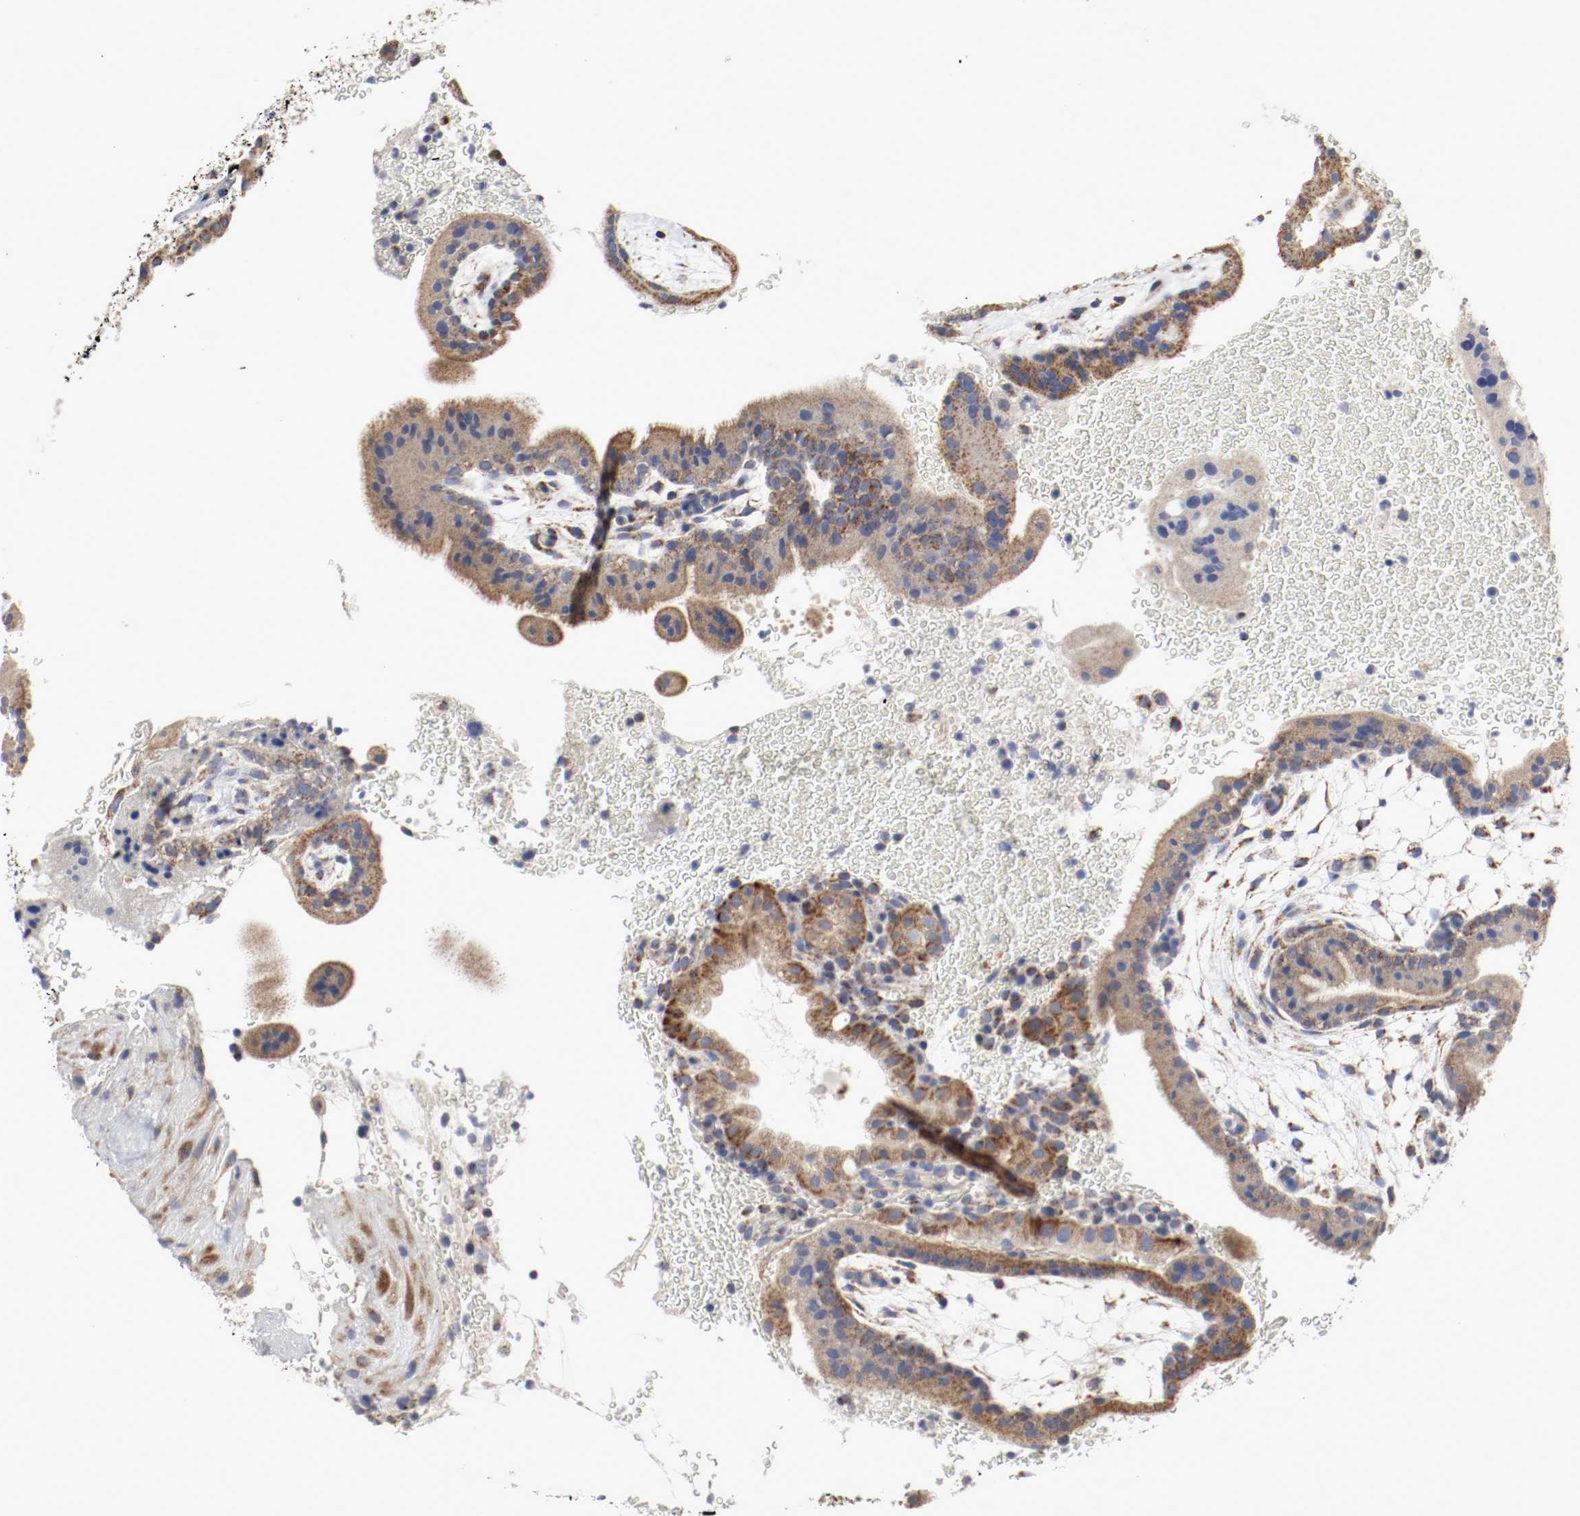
{"staining": {"intensity": "moderate", "quantity": ">75%", "location": "cytoplasmic/membranous"}, "tissue": "placenta", "cell_type": "Decidual cells", "image_type": "normal", "snomed": [{"axis": "morphology", "description": "Normal tissue, NOS"}, {"axis": "topography", "description": "Placenta"}], "caption": "Immunohistochemical staining of unremarkable placenta exhibits >75% levels of moderate cytoplasmic/membranous protein positivity in approximately >75% of decidual cells. The staining is performed using DAB brown chromogen to label protein expression. The nuclei are counter-stained blue using hematoxylin.", "gene": "AFG3L2", "patient": {"sex": "female", "age": 19}}